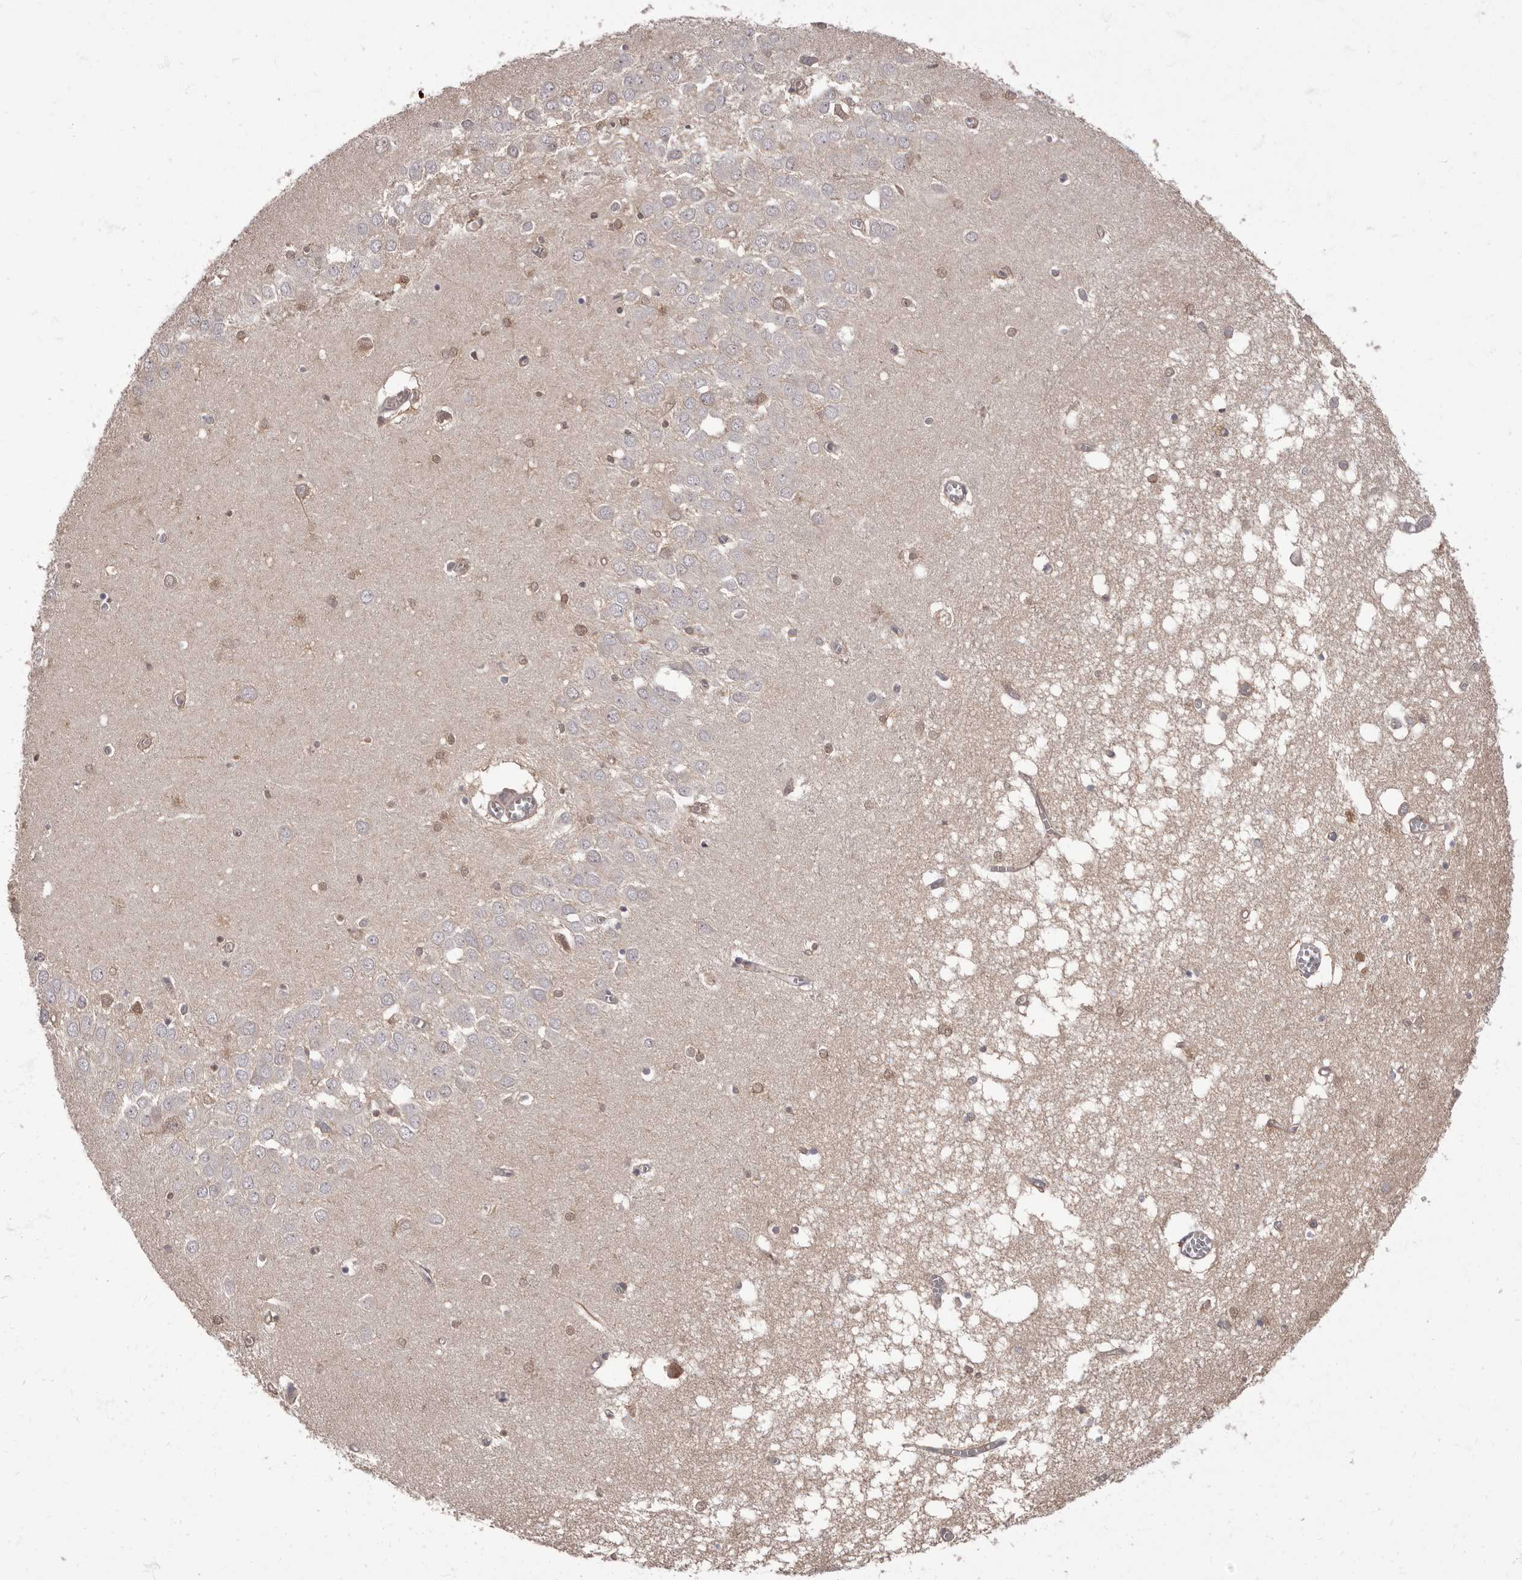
{"staining": {"intensity": "weak", "quantity": "<25%", "location": "cytoplasmic/membranous"}, "tissue": "hippocampus", "cell_type": "Glial cells", "image_type": "normal", "snomed": [{"axis": "morphology", "description": "Normal tissue, NOS"}, {"axis": "topography", "description": "Hippocampus"}], "caption": "High power microscopy histopathology image of an immunohistochemistry (IHC) histopathology image of benign hippocampus, revealing no significant expression in glial cells. (Stains: DAB IHC with hematoxylin counter stain, Microscopy: brightfield microscopy at high magnification).", "gene": "APEH", "patient": {"sex": "male", "age": 70}}